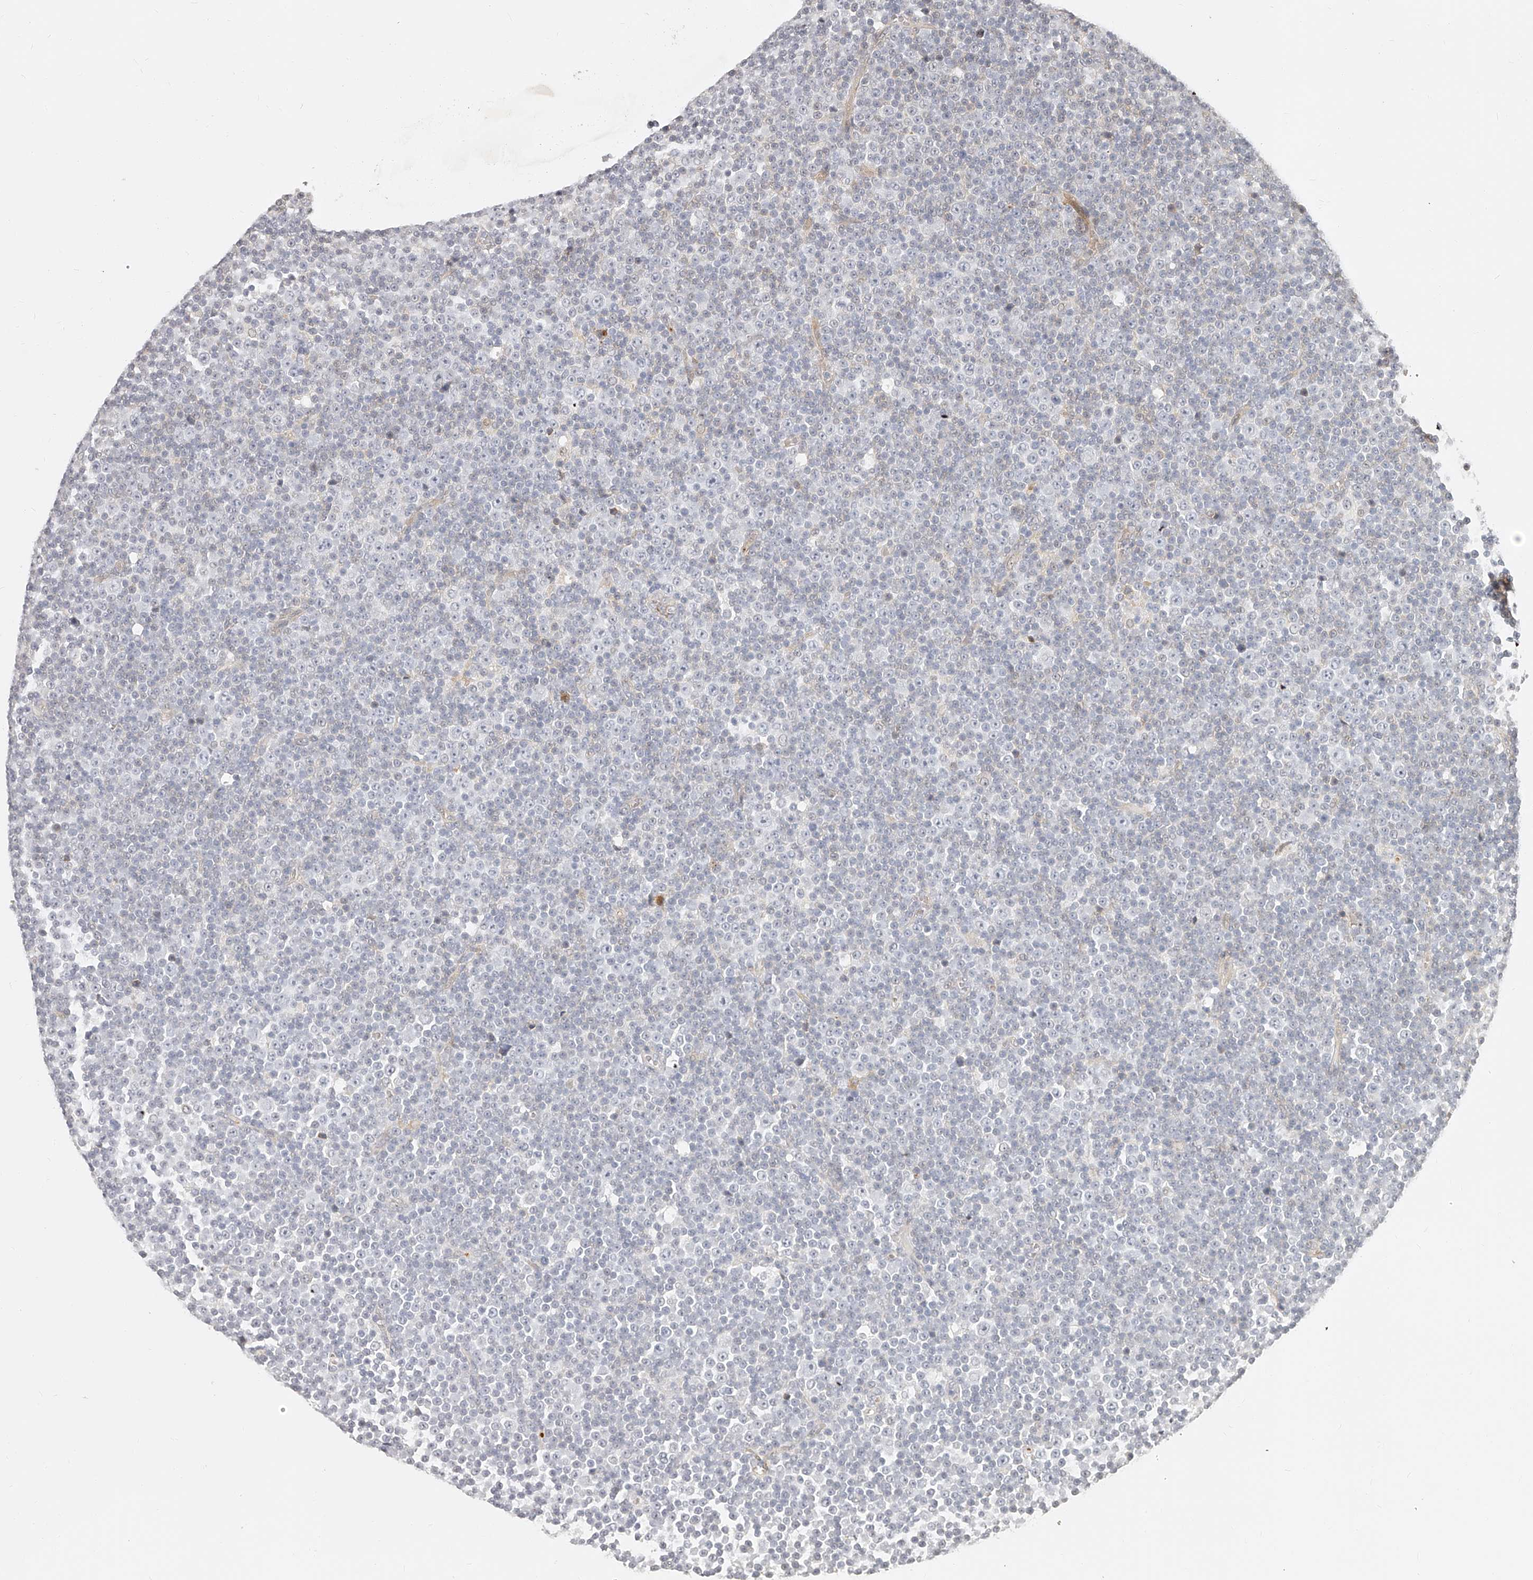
{"staining": {"intensity": "negative", "quantity": "none", "location": "none"}, "tissue": "lymphoma", "cell_type": "Tumor cells", "image_type": "cancer", "snomed": [{"axis": "morphology", "description": "Malignant lymphoma, non-Hodgkin's type, Low grade"}, {"axis": "topography", "description": "Lymph node"}], "caption": "High power microscopy histopathology image of an immunohistochemistry (IHC) histopathology image of lymphoma, revealing no significant positivity in tumor cells.", "gene": "ITGB3", "patient": {"sex": "female", "age": 67}}